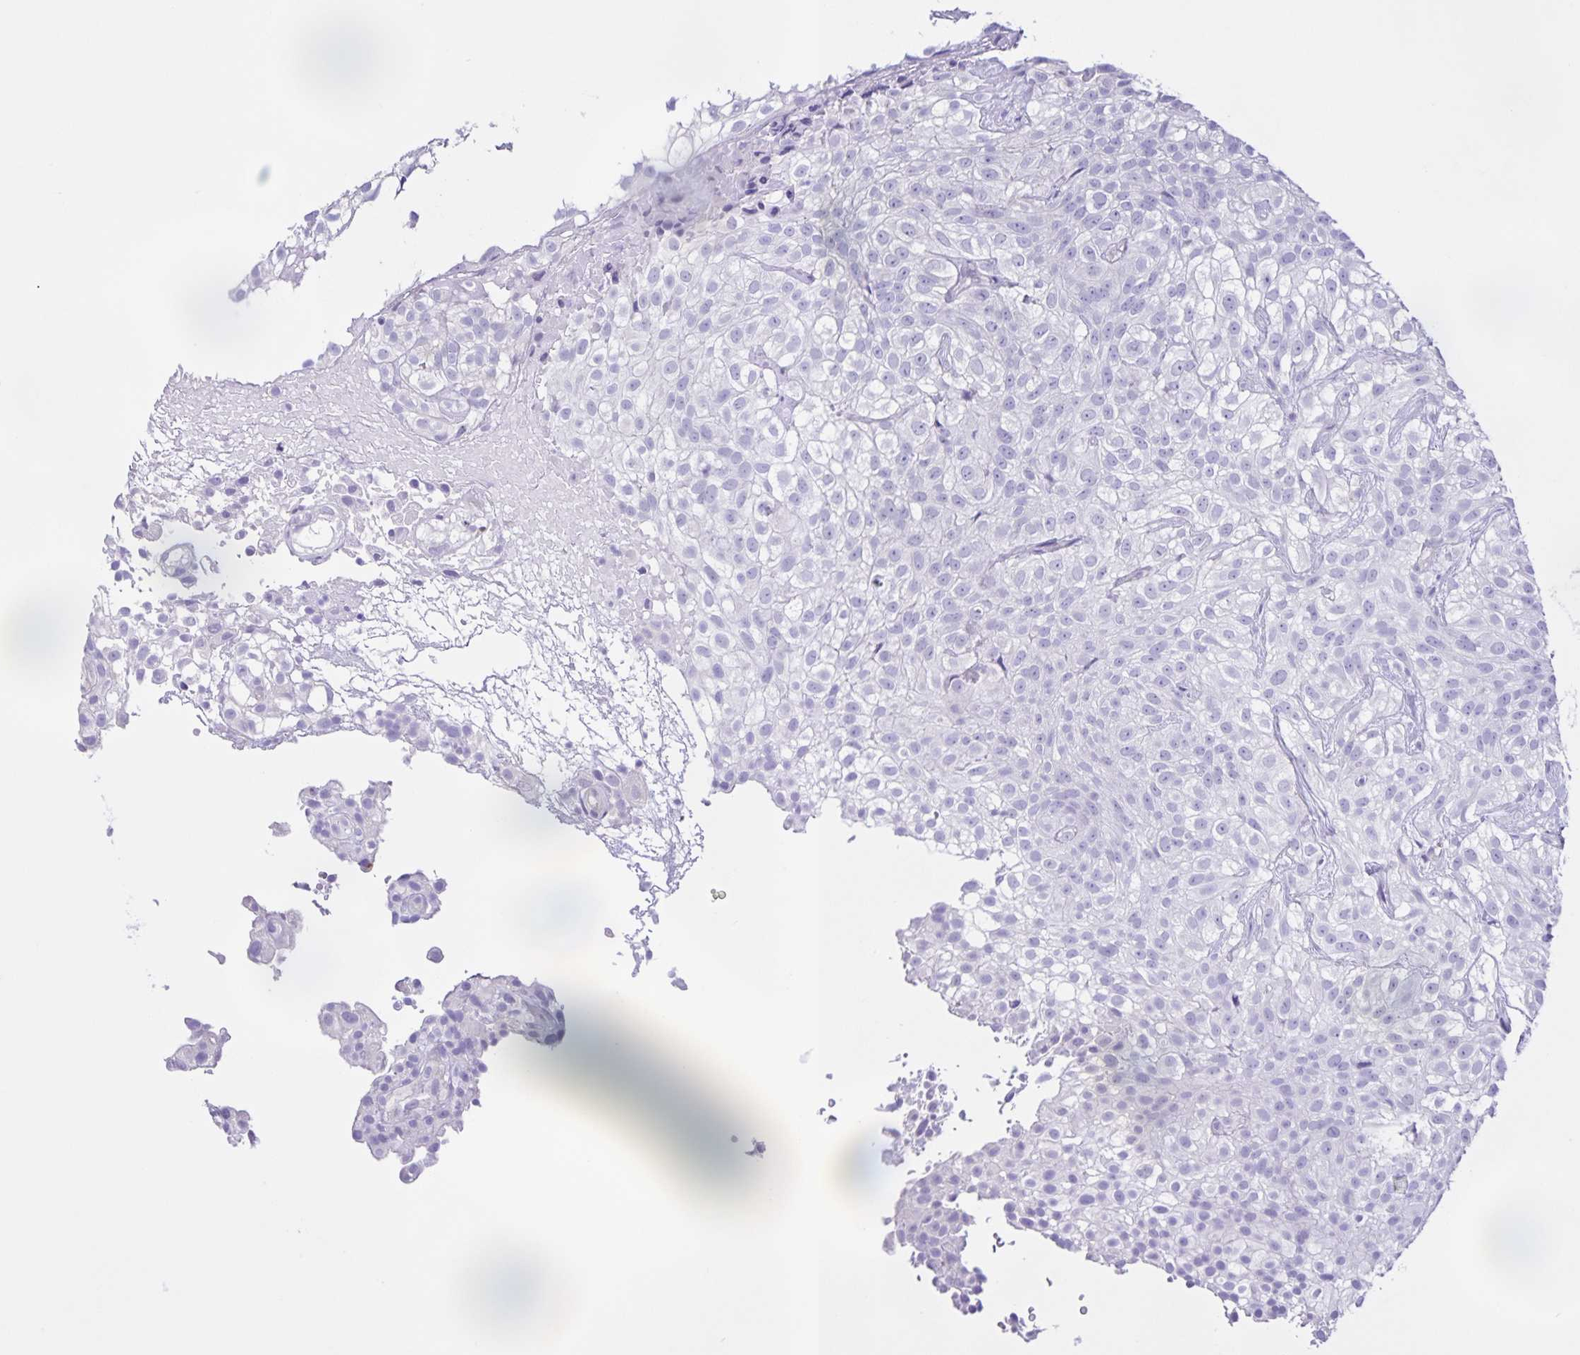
{"staining": {"intensity": "negative", "quantity": "none", "location": "none"}, "tissue": "urothelial cancer", "cell_type": "Tumor cells", "image_type": "cancer", "snomed": [{"axis": "morphology", "description": "Urothelial carcinoma, High grade"}, {"axis": "topography", "description": "Urinary bladder"}], "caption": "Immunohistochemistry (IHC) histopathology image of neoplastic tissue: human urothelial cancer stained with DAB exhibits no significant protein staining in tumor cells.", "gene": "BOLL", "patient": {"sex": "male", "age": 56}}